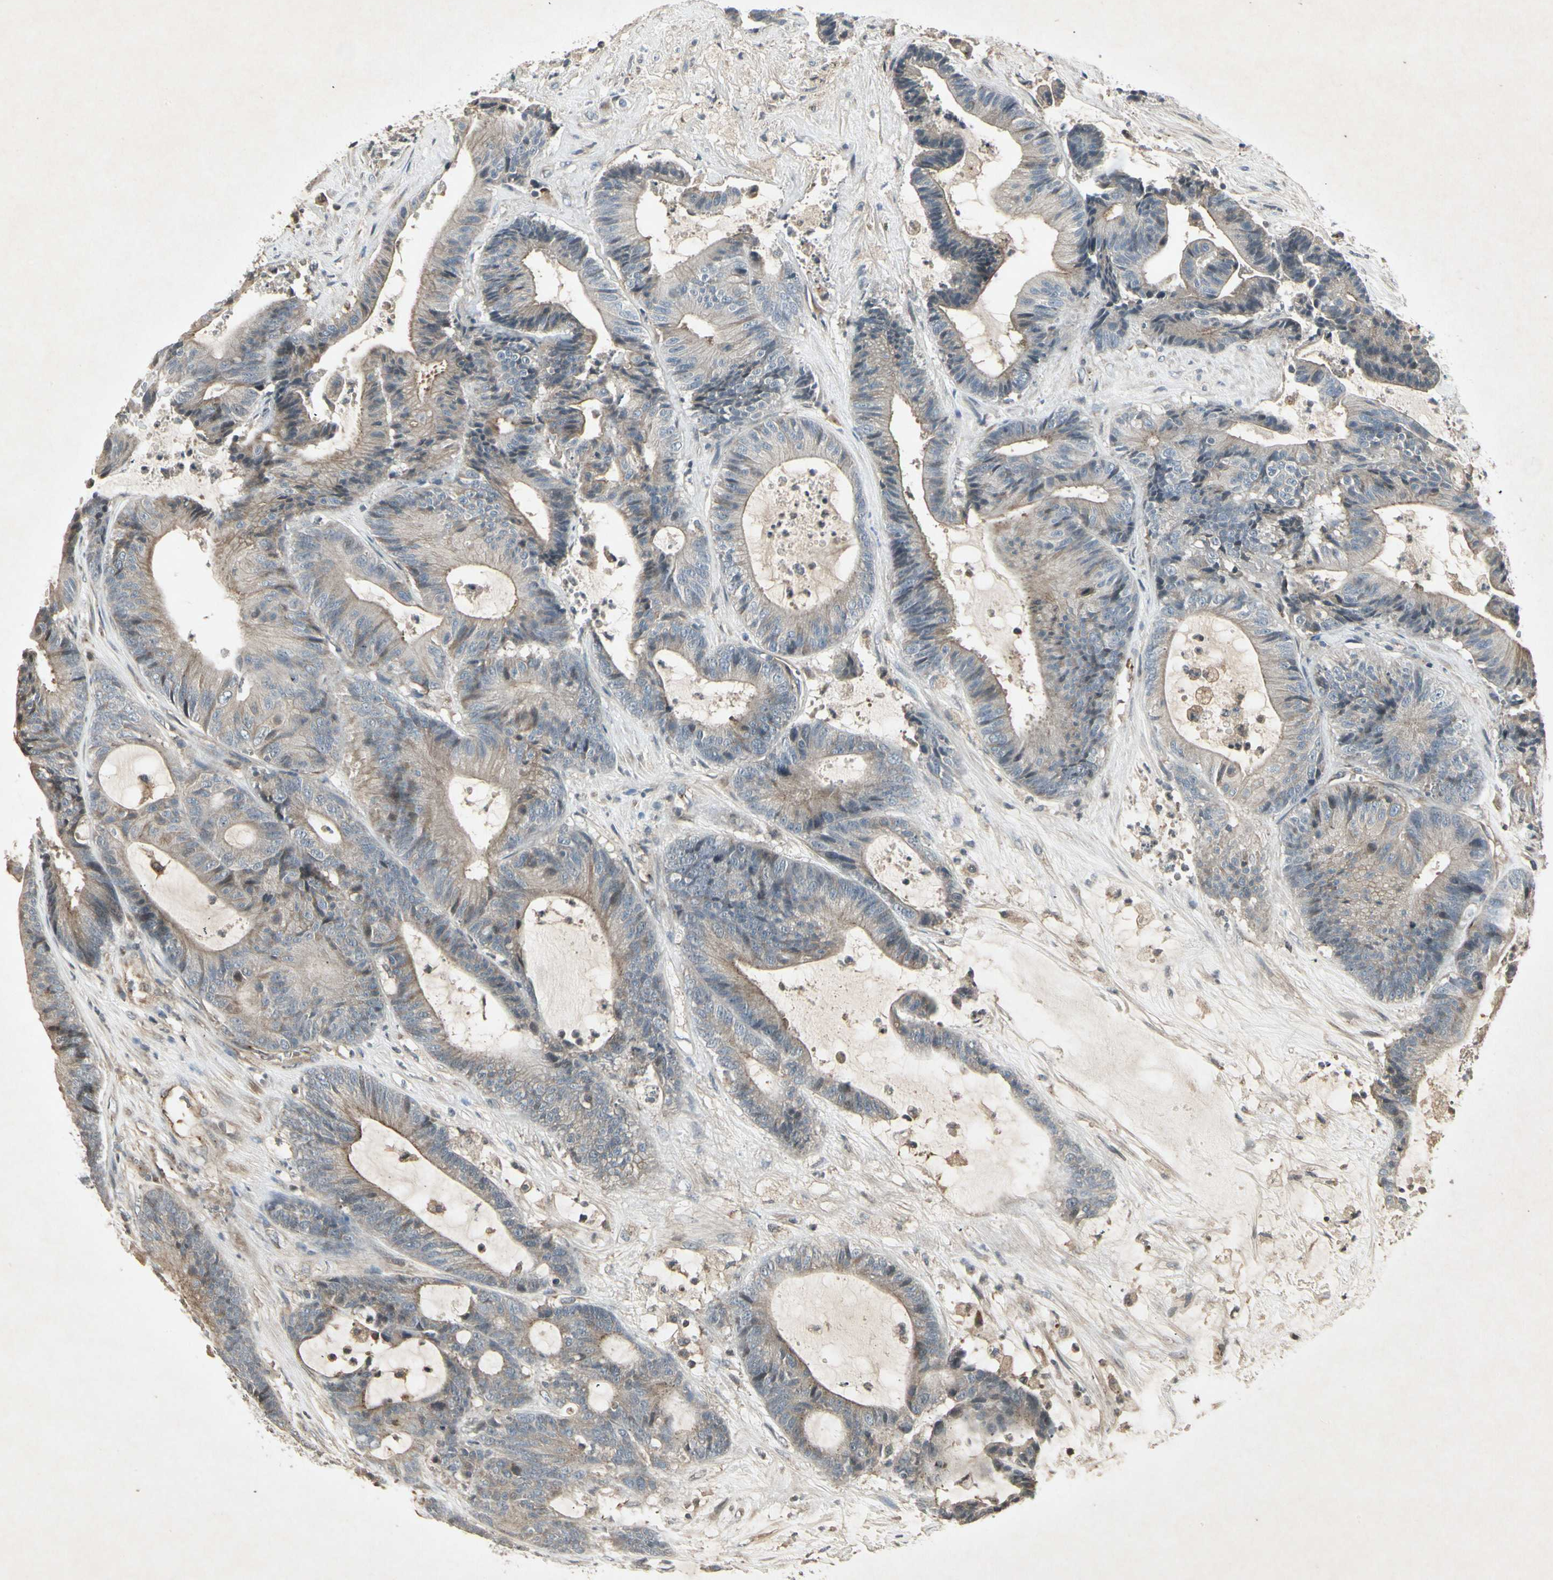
{"staining": {"intensity": "weak", "quantity": "25%-75%", "location": "cytoplasmic/membranous"}, "tissue": "colorectal cancer", "cell_type": "Tumor cells", "image_type": "cancer", "snomed": [{"axis": "morphology", "description": "Adenocarcinoma, NOS"}, {"axis": "topography", "description": "Colon"}], "caption": "Protein expression analysis of colorectal adenocarcinoma reveals weak cytoplasmic/membranous expression in approximately 25%-75% of tumor cells.", "gene": "TEK", "patient": {"sex": "female", "age": 84}}